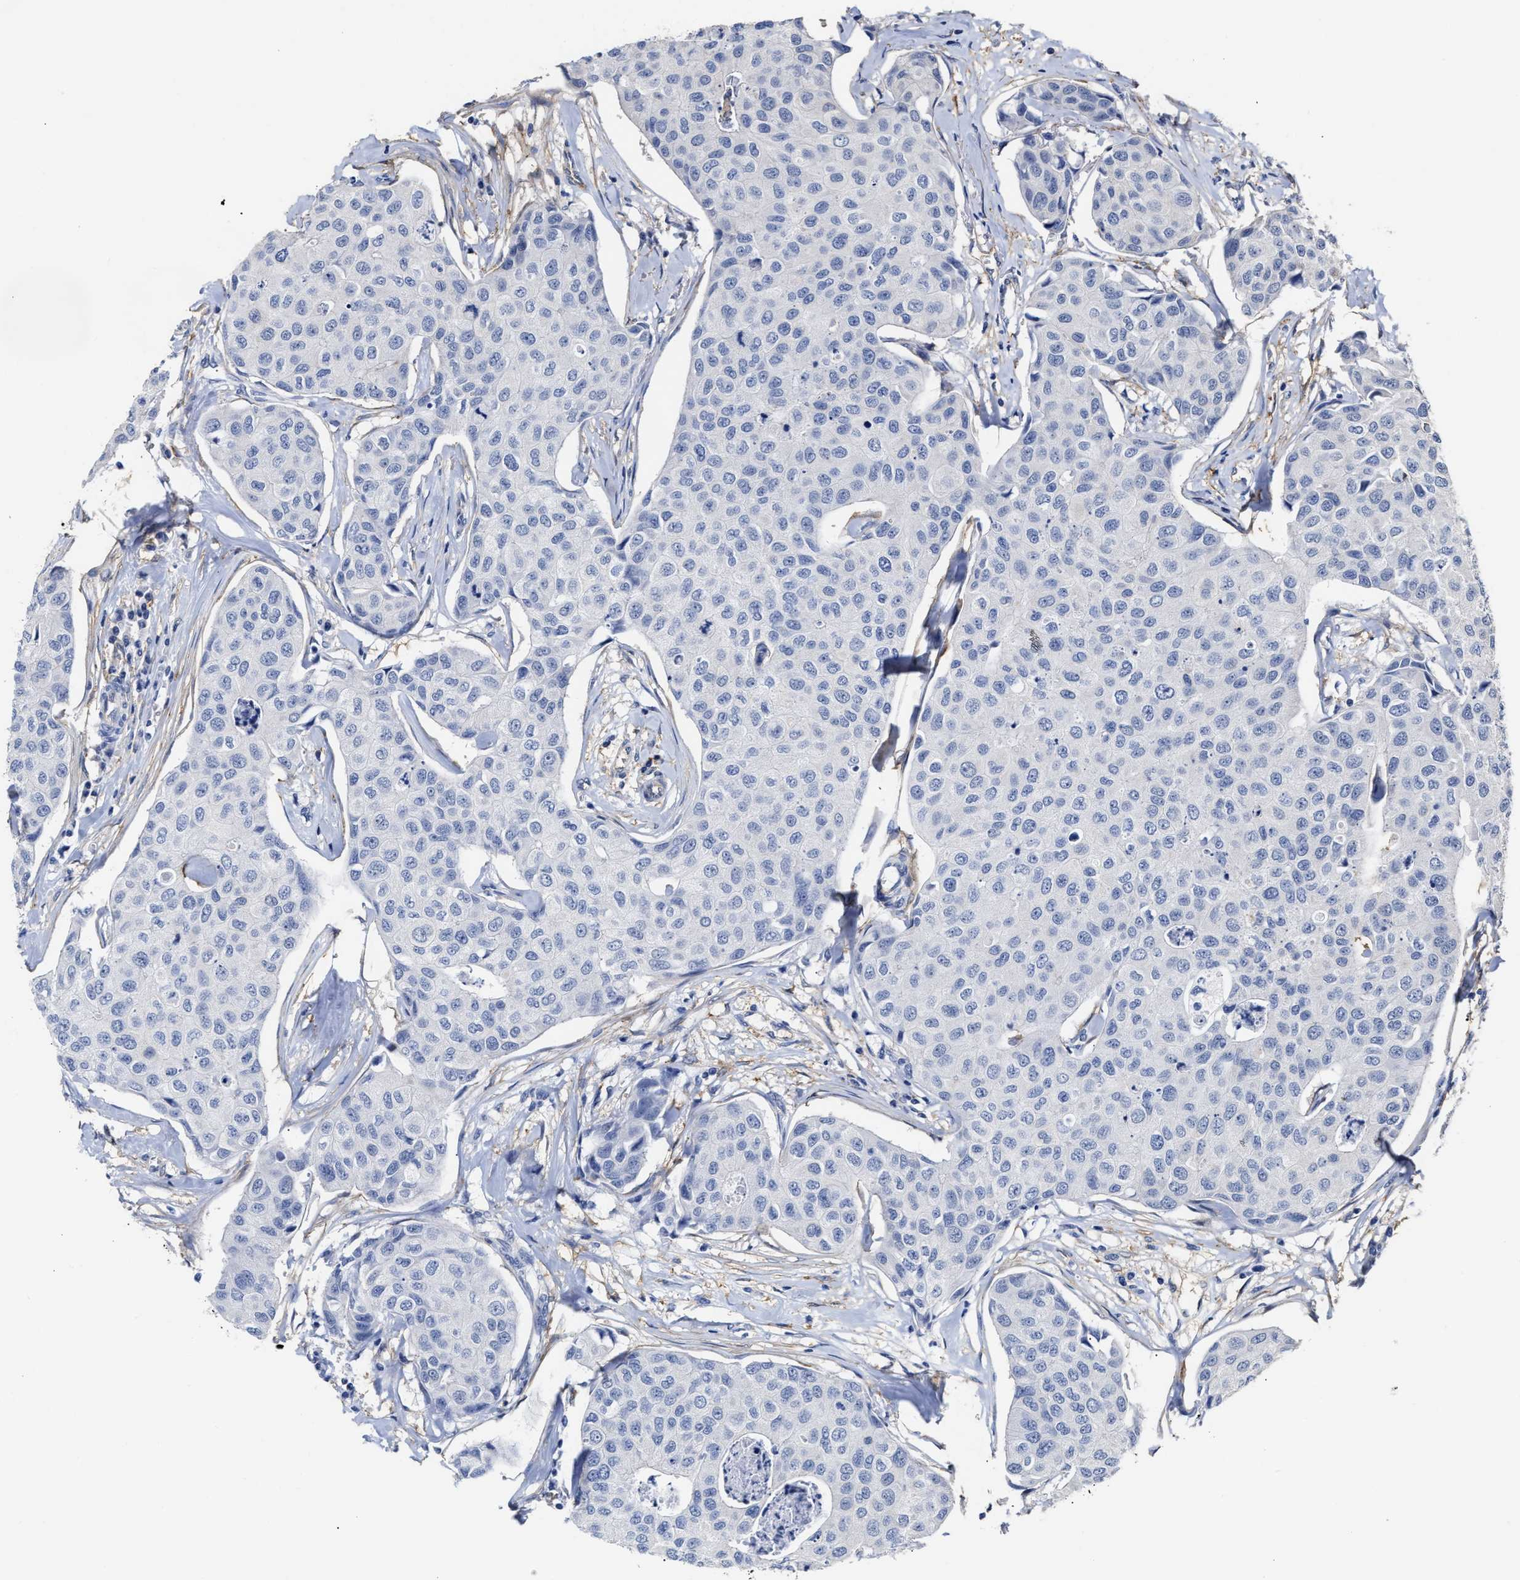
{"staining": {"intensity": "negative", "quantity": "none", "location": "none"}, "tissue": "breast cancer", "cell_type": "Tumor cells", "image_type": "cancer", "snomed": [{"axis": "morphology", "description": "Duct carcinoma"}, {"axis": "topography", "description": "Breast"}], "caption": "IHC micrograph of breast cancer (infiltrating ductal carcinoma) stained for a protein (brown), which demonstrates no positivity in tumor cells. (DAB immunohistochemistry visualized using brightfield microscopy, high magnification).", "gene": "AHNAK2", "patient": {"sex": "female", "age": 80}}